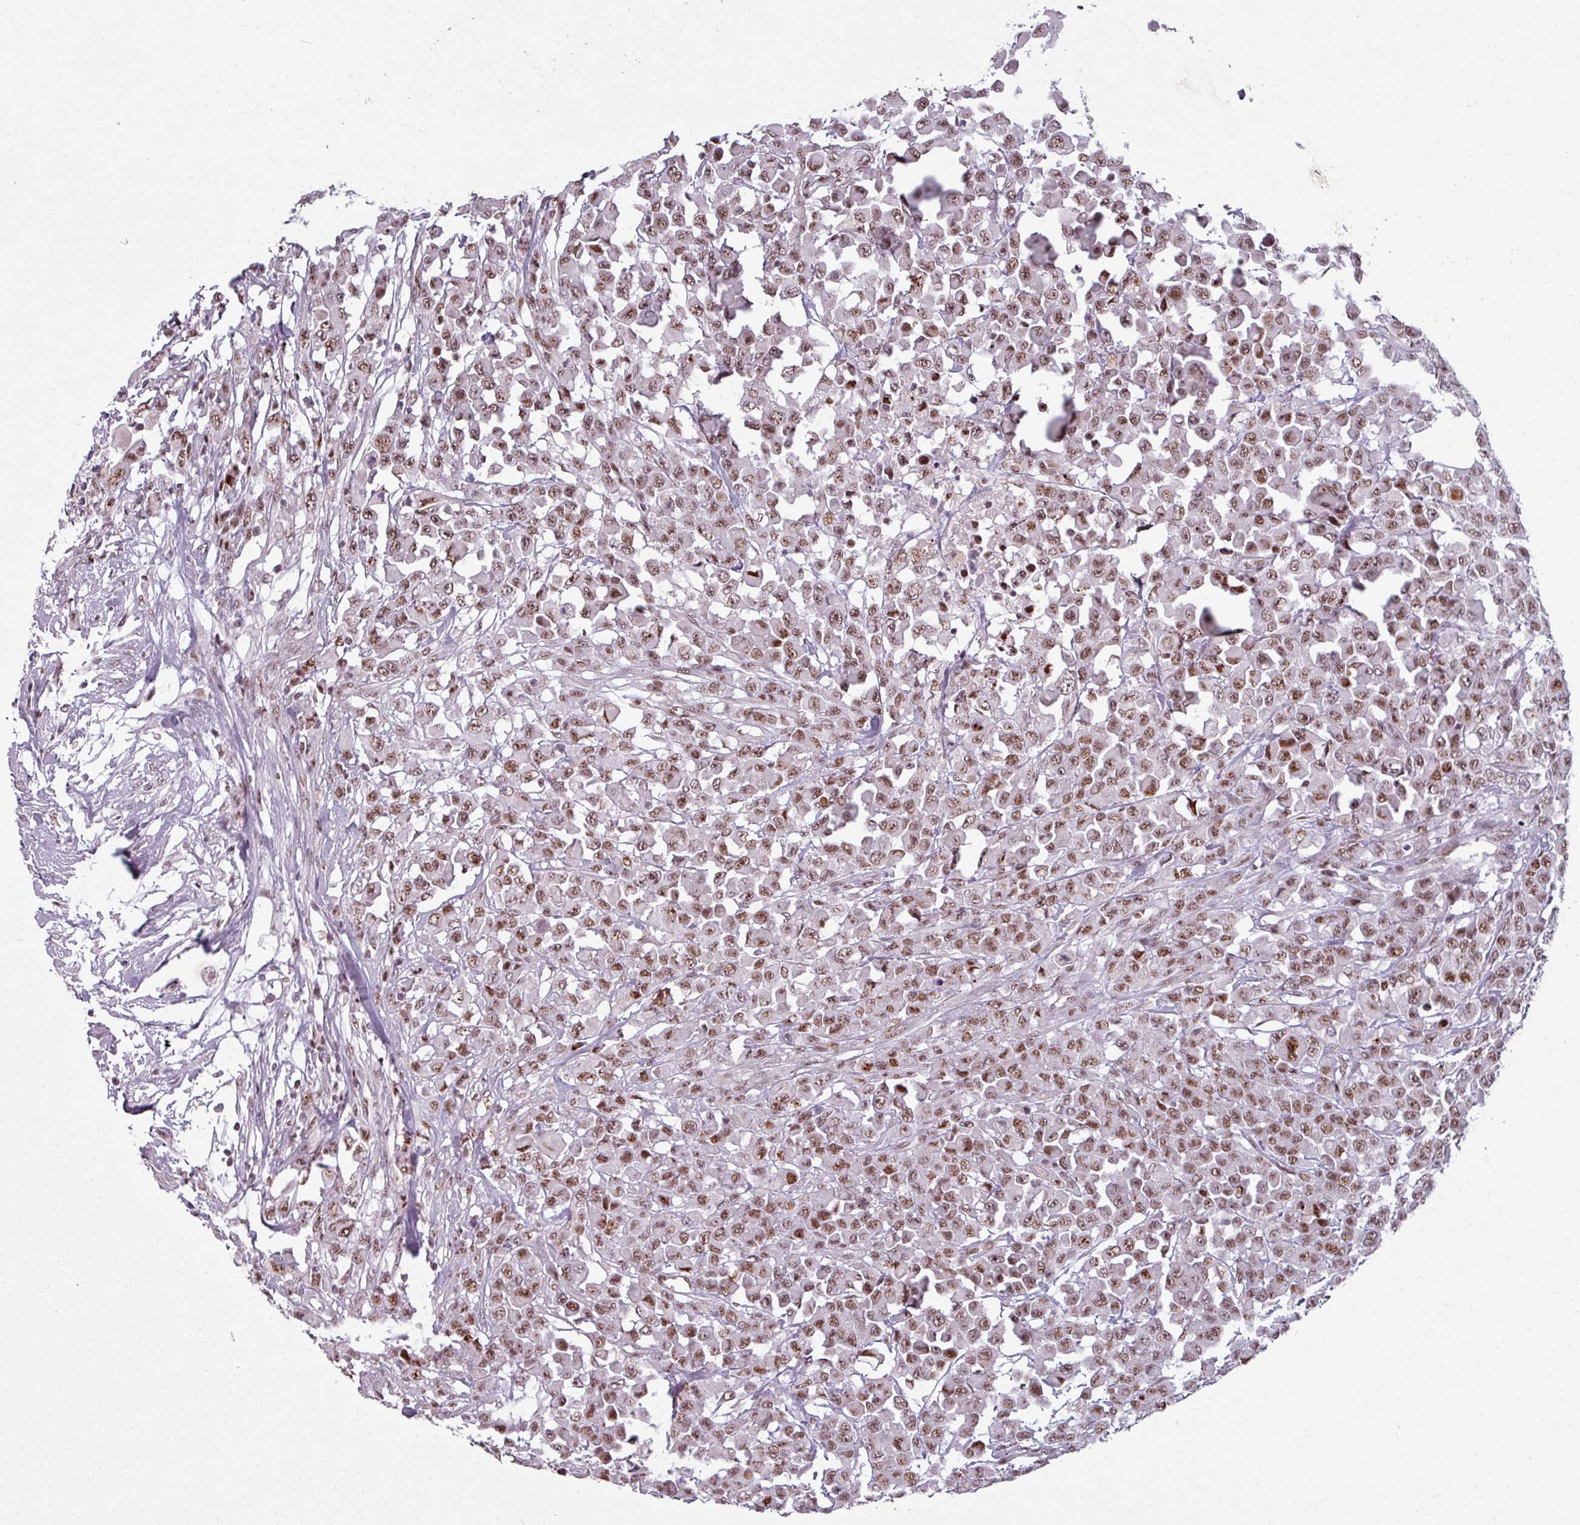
{"staining": {"intensity": "moderate", "quantity": ">75%", "location": "nuclear"}, "tissue": "colorectal cancer", "cell_type": "Tumor cells", "image_type": "cancer", "snomed": [{"axis": "morphology", "description": "Adenocarcinoma, NOS"}, {"axis": "topography", "description": "Colon"}], "caption": "Immunohistochemistry of human colorectal cancer (adenocarcinoma) exhibits medium levels of moderate nuclear staining in about >75% of tumor cells.", "gene": "NCOR1", "patient": {"sex": "male", "age": 51}}